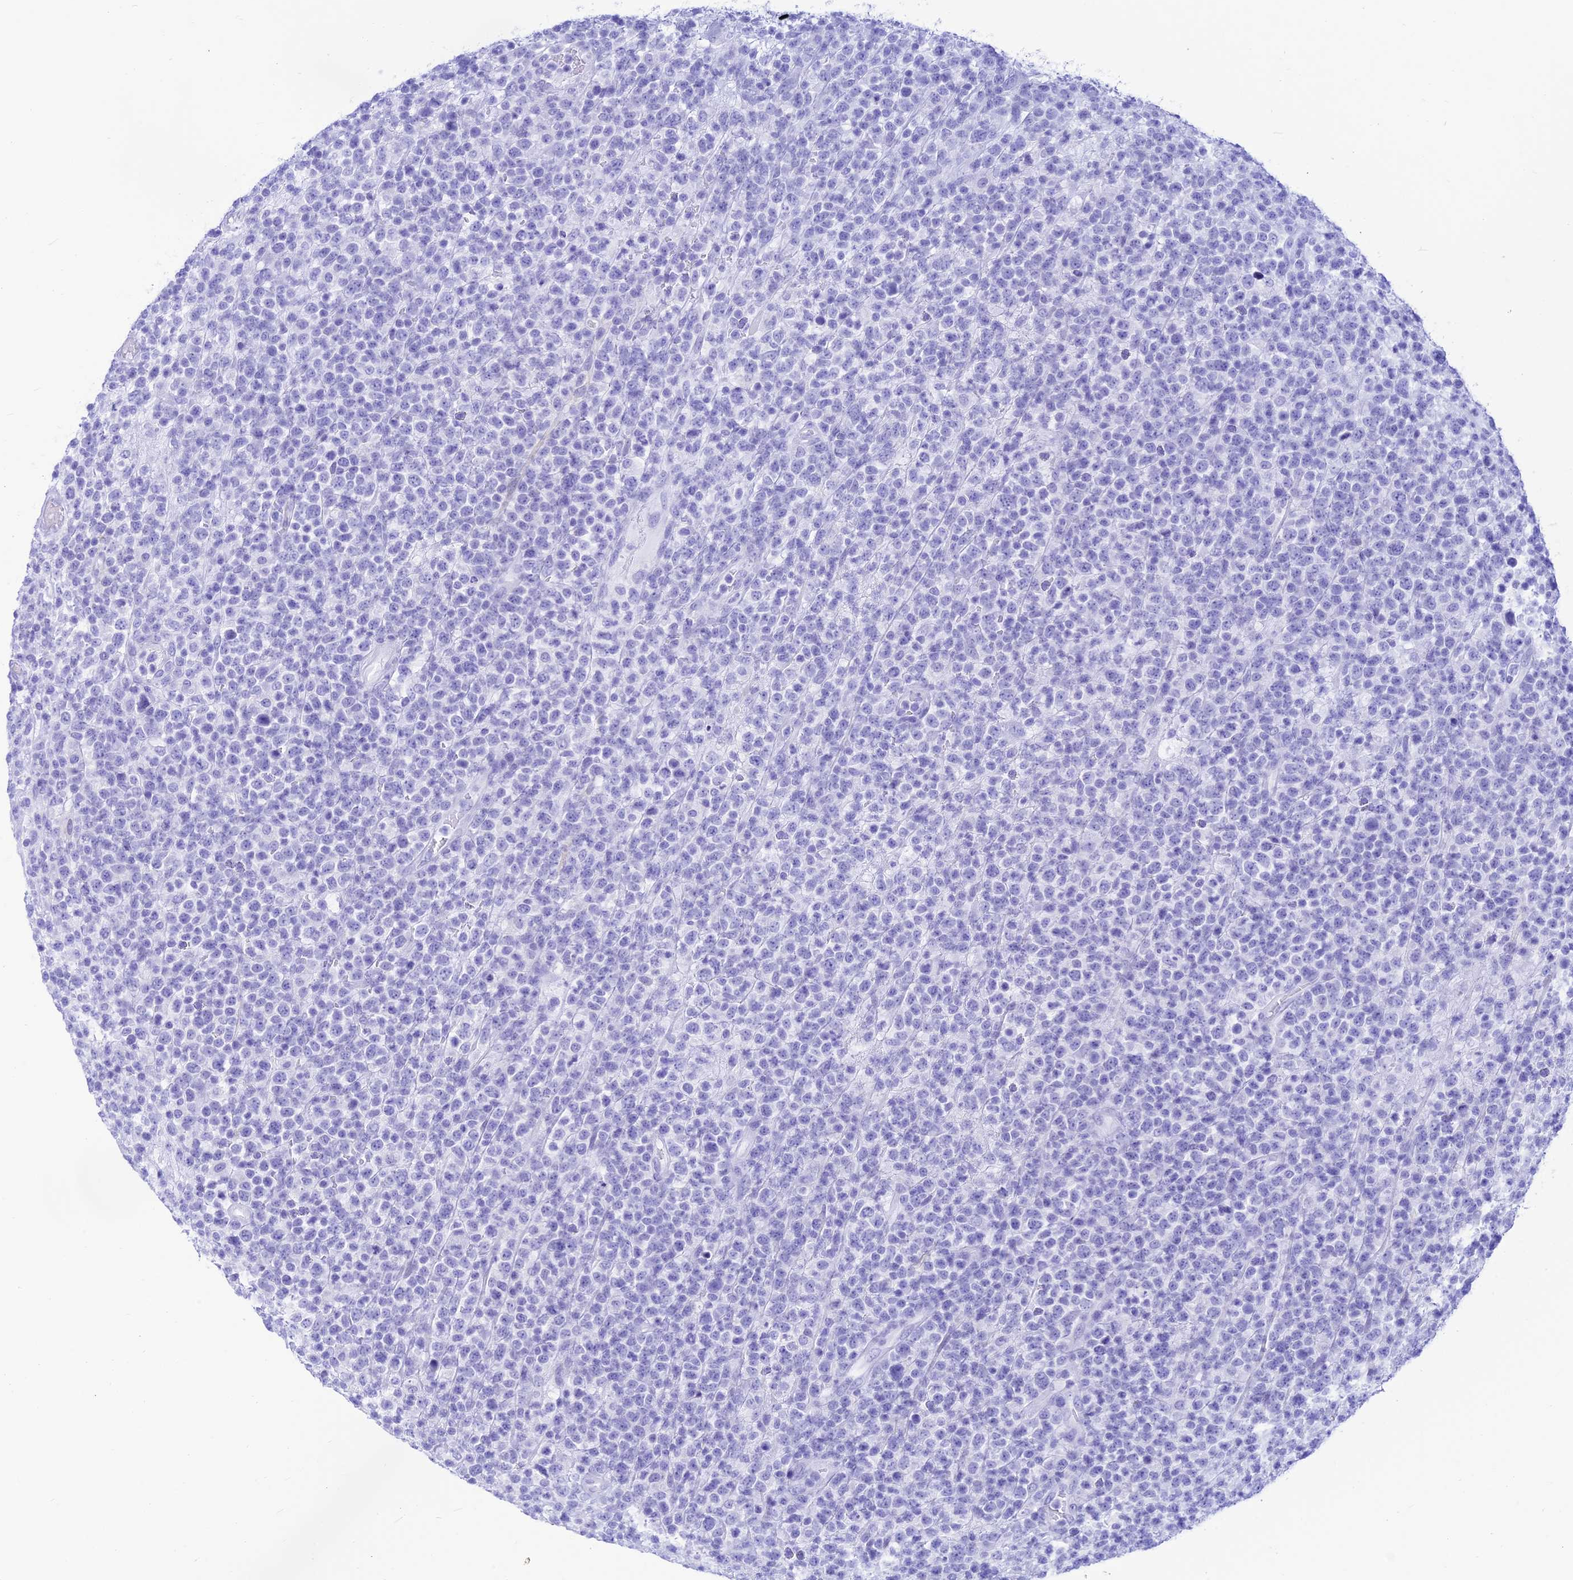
{"staining": {"intensity": "negative", "quantity": "none", "location": "none"}, "tissue": "lymphoma", "cell_type": "Tumor cells", "image_type": "cancer", "snomed": [{"axis": "morphology", "description": "Malignant lymphoma, non-Hodgkin's type, High grade"}, {"axis": "topography", "description": "Colon"}], "caption": "Immunohistochemistry histopathology image of neoplastic tissue: human lymphoma stained with DAB (3,3'-diaminobenzidine) exhibits no significant protein positivity in tumor cells. (DAB immunohistochemistry visualized using brightfield microscopy, high magnification).", "gene": "PRNP", "patient": {"sex": "female", "age": 53}}